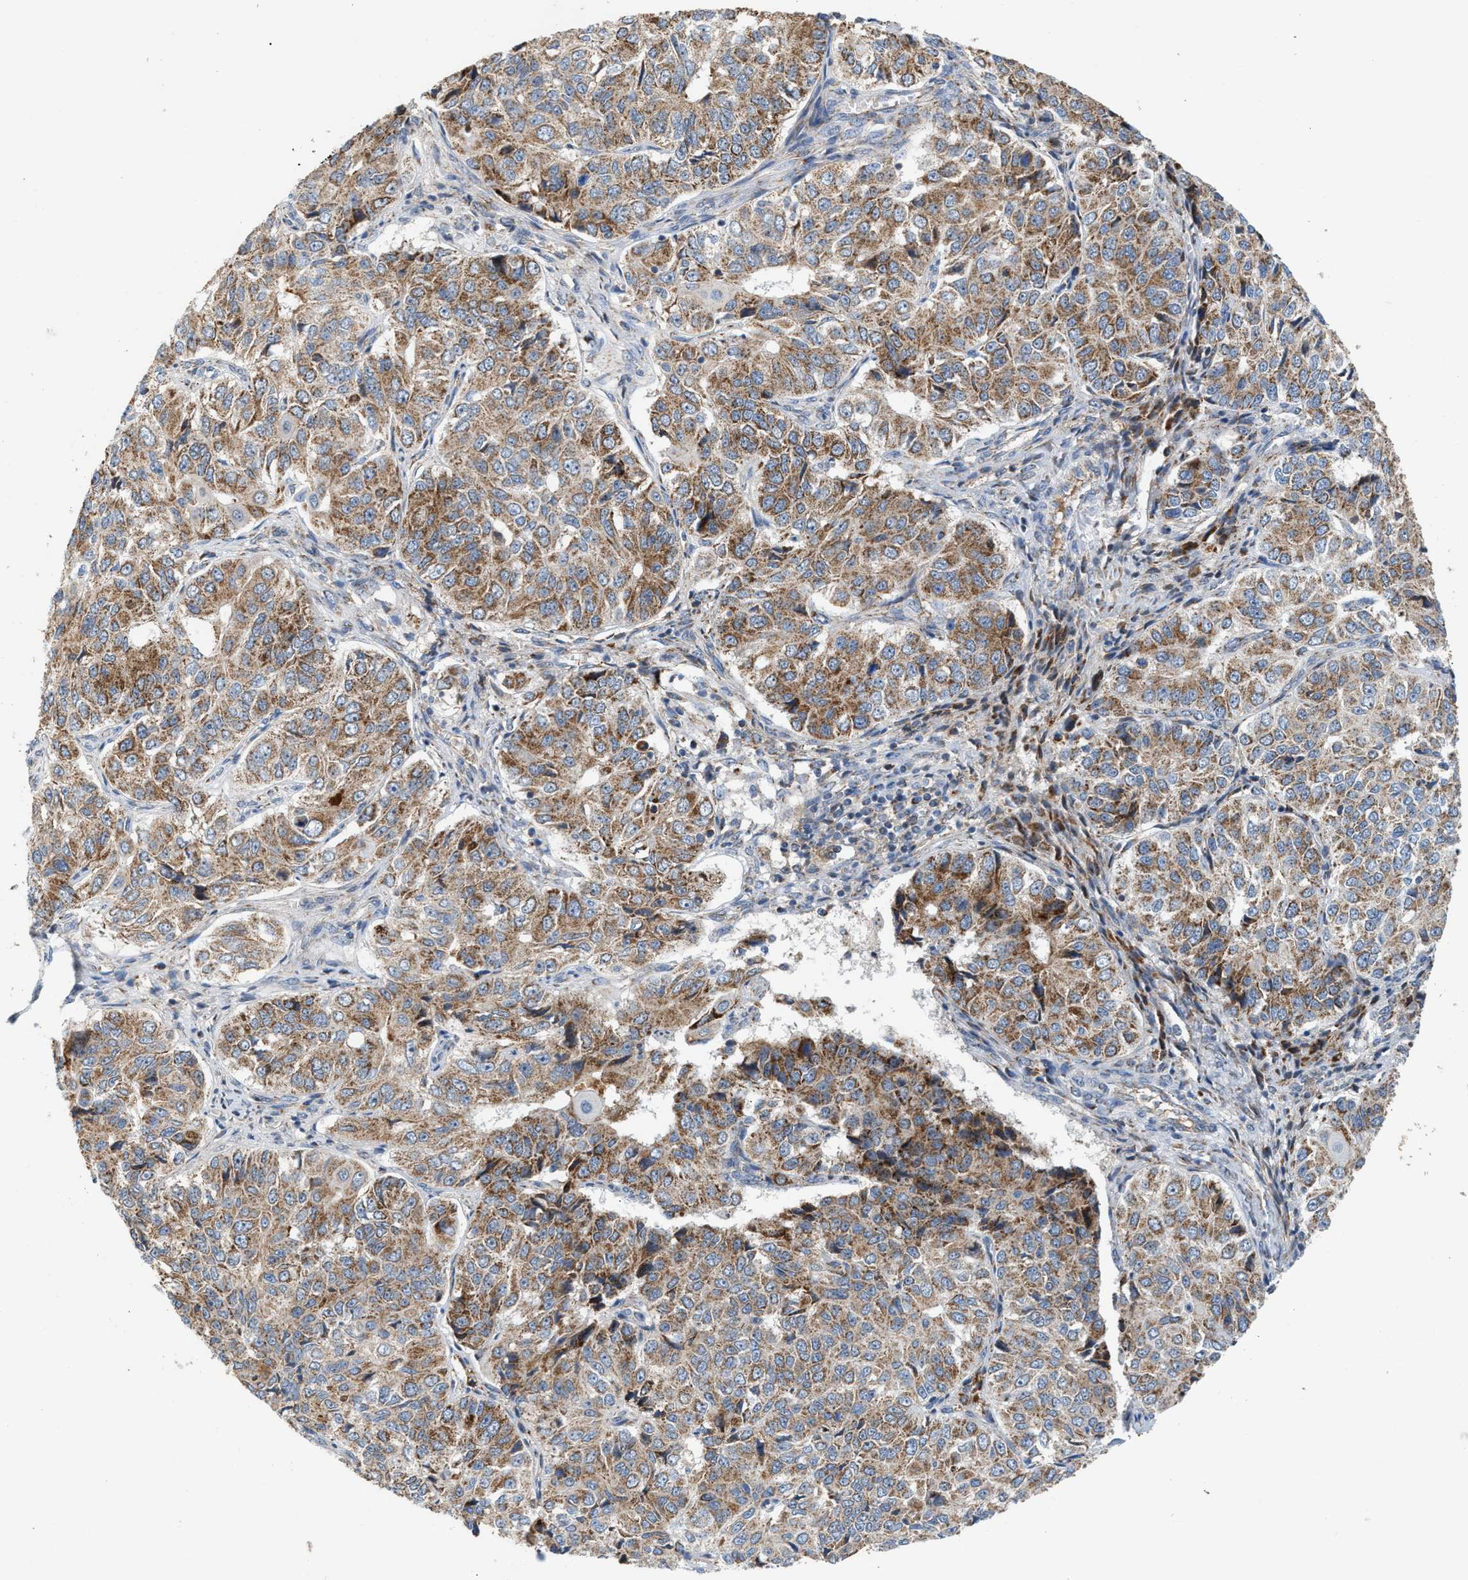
{"staining": {"intensity": "moderate", "quantity": ">75%", "location": "cytoplasmic/membranous"}, "tissue": "ovarian cancer", "cell_type": "Tumor cells", "image_type": "cancer", "snomed": [{"axis": "morphology", "description": "Carcinoma, endometroid"}, {"axis": "topography", "description": "Ovary"}], "caption": "The micrograph exhibits immunohistochemical staining of endometroid carcinoma (ovarian). There is moderate cytoplasmic/membranous staining is identified in about >75% of tumor cells.", "gene": "PMPCA", "patient": {"sex": "female", "age": 51}}